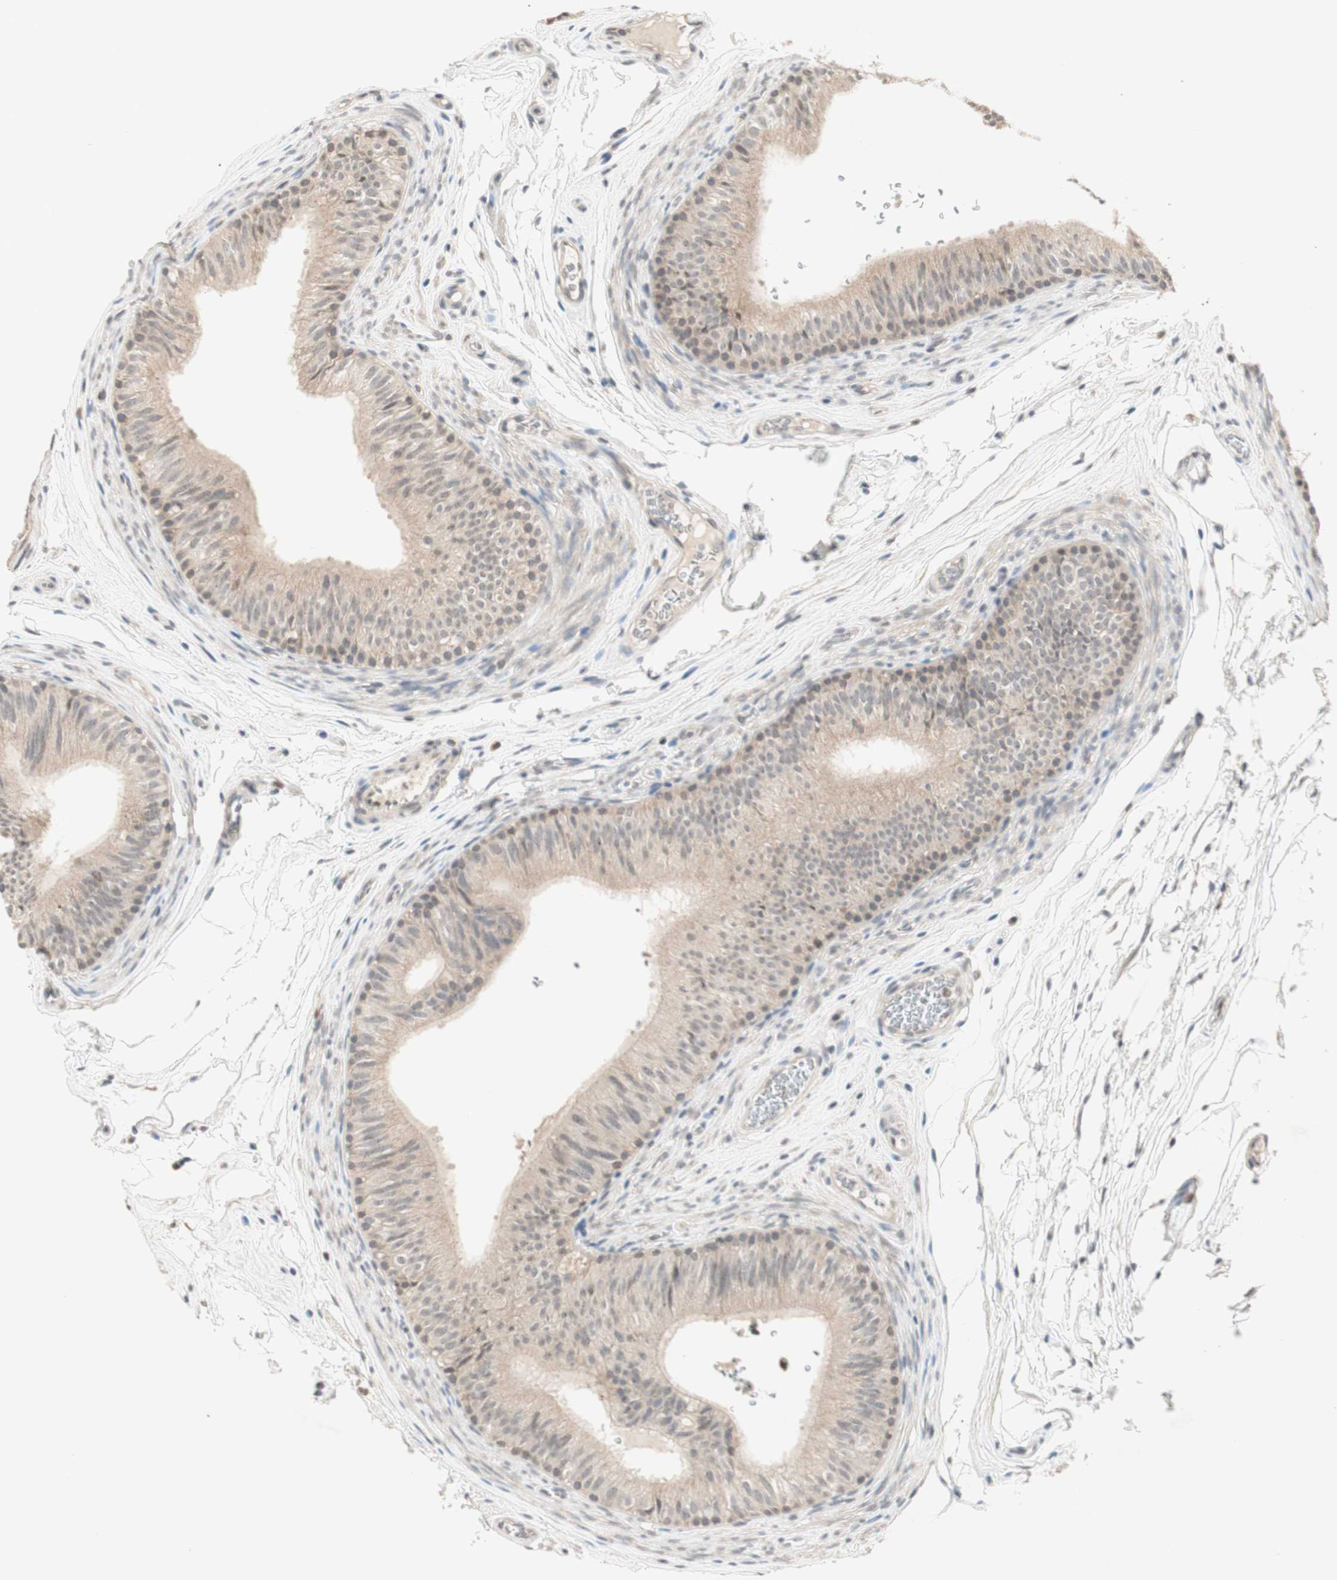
{"staining": {"intensity": "weak", "quantity": ">75%", "location": "cytoplasmic/membranous"}, "tissue": "epididymis", "cell_type": "Glandular cells", "image_type": "normal", "snomed": [{"axis": "morphology", "description": "Normal tissue, NOS"}, {"axis": "topography", "description": "Epididymis"}], "caption": "Epididymis stained with immunohistochemistry (IHC) displays weak cytoplasmic/membranous expression in approximately >75% of glandular cells. (DAB (3,3'-diaminobenzidine) = brown stain, brightfield microscopy at high magnification).", "gene": "GLI1", "patient": {"sex": "male", "age": 36}}